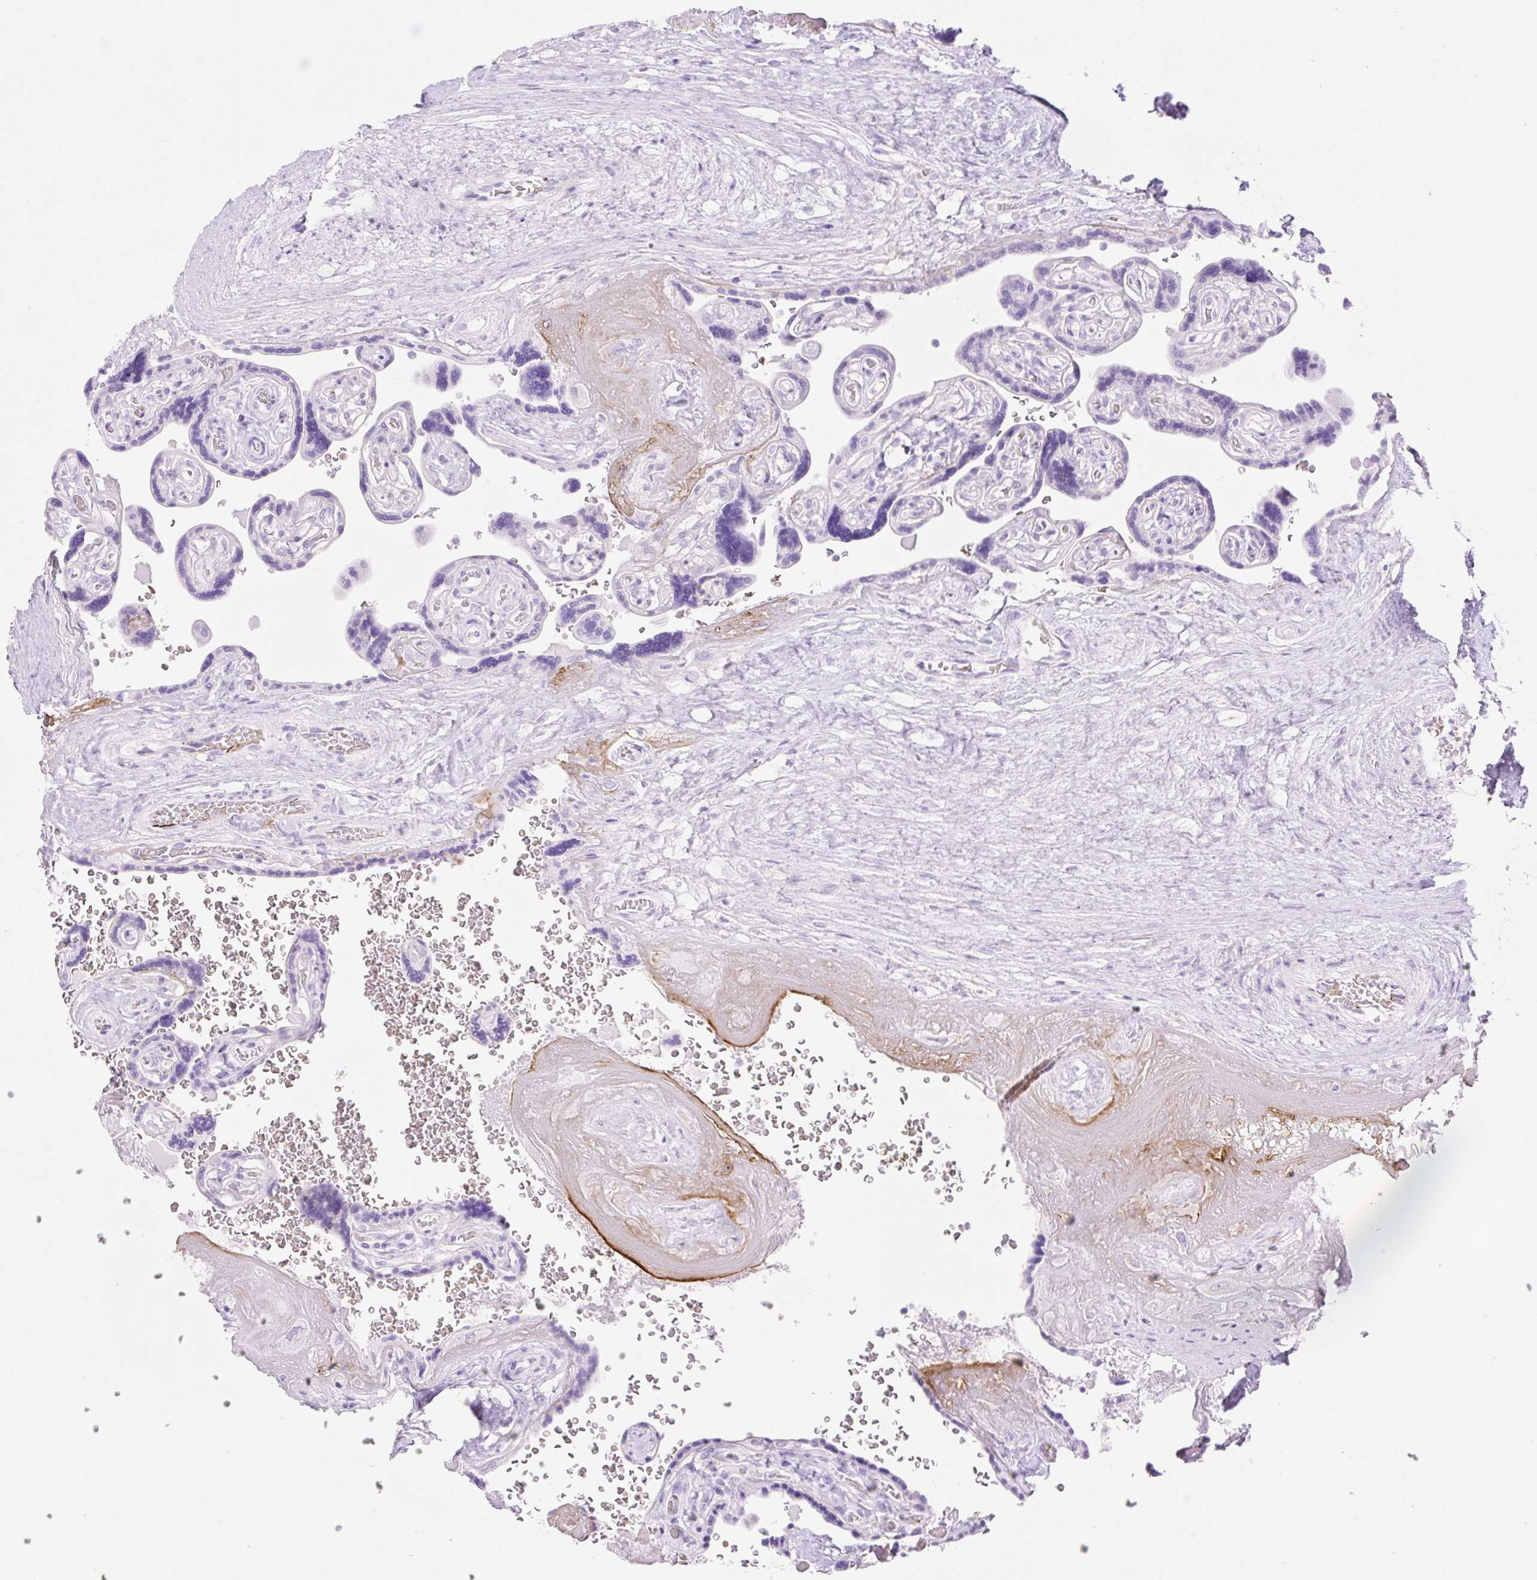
{"staining": {"intensity": "negative", "quantity": "none", "location": "none"}, "tissue": "placenta", "cell_type": "Trophoblastic cells", "image_type": "normal", "snomed": [{"axis": "morphology", "description": "Normal tissue, NOS"}, {"axis": "topography", "description": "Placenta"}], "caption": "High power microscopy micrograph of an IHC photomicrograph of benign placenta, revealing no significant positivity in trophoblastic cells. The staining is performed using DAB brown chromogen with nuclei counter-stained in using hematoxylin.", "gene": "CDX1", "patient": {"sex": "female", "age": 32}}